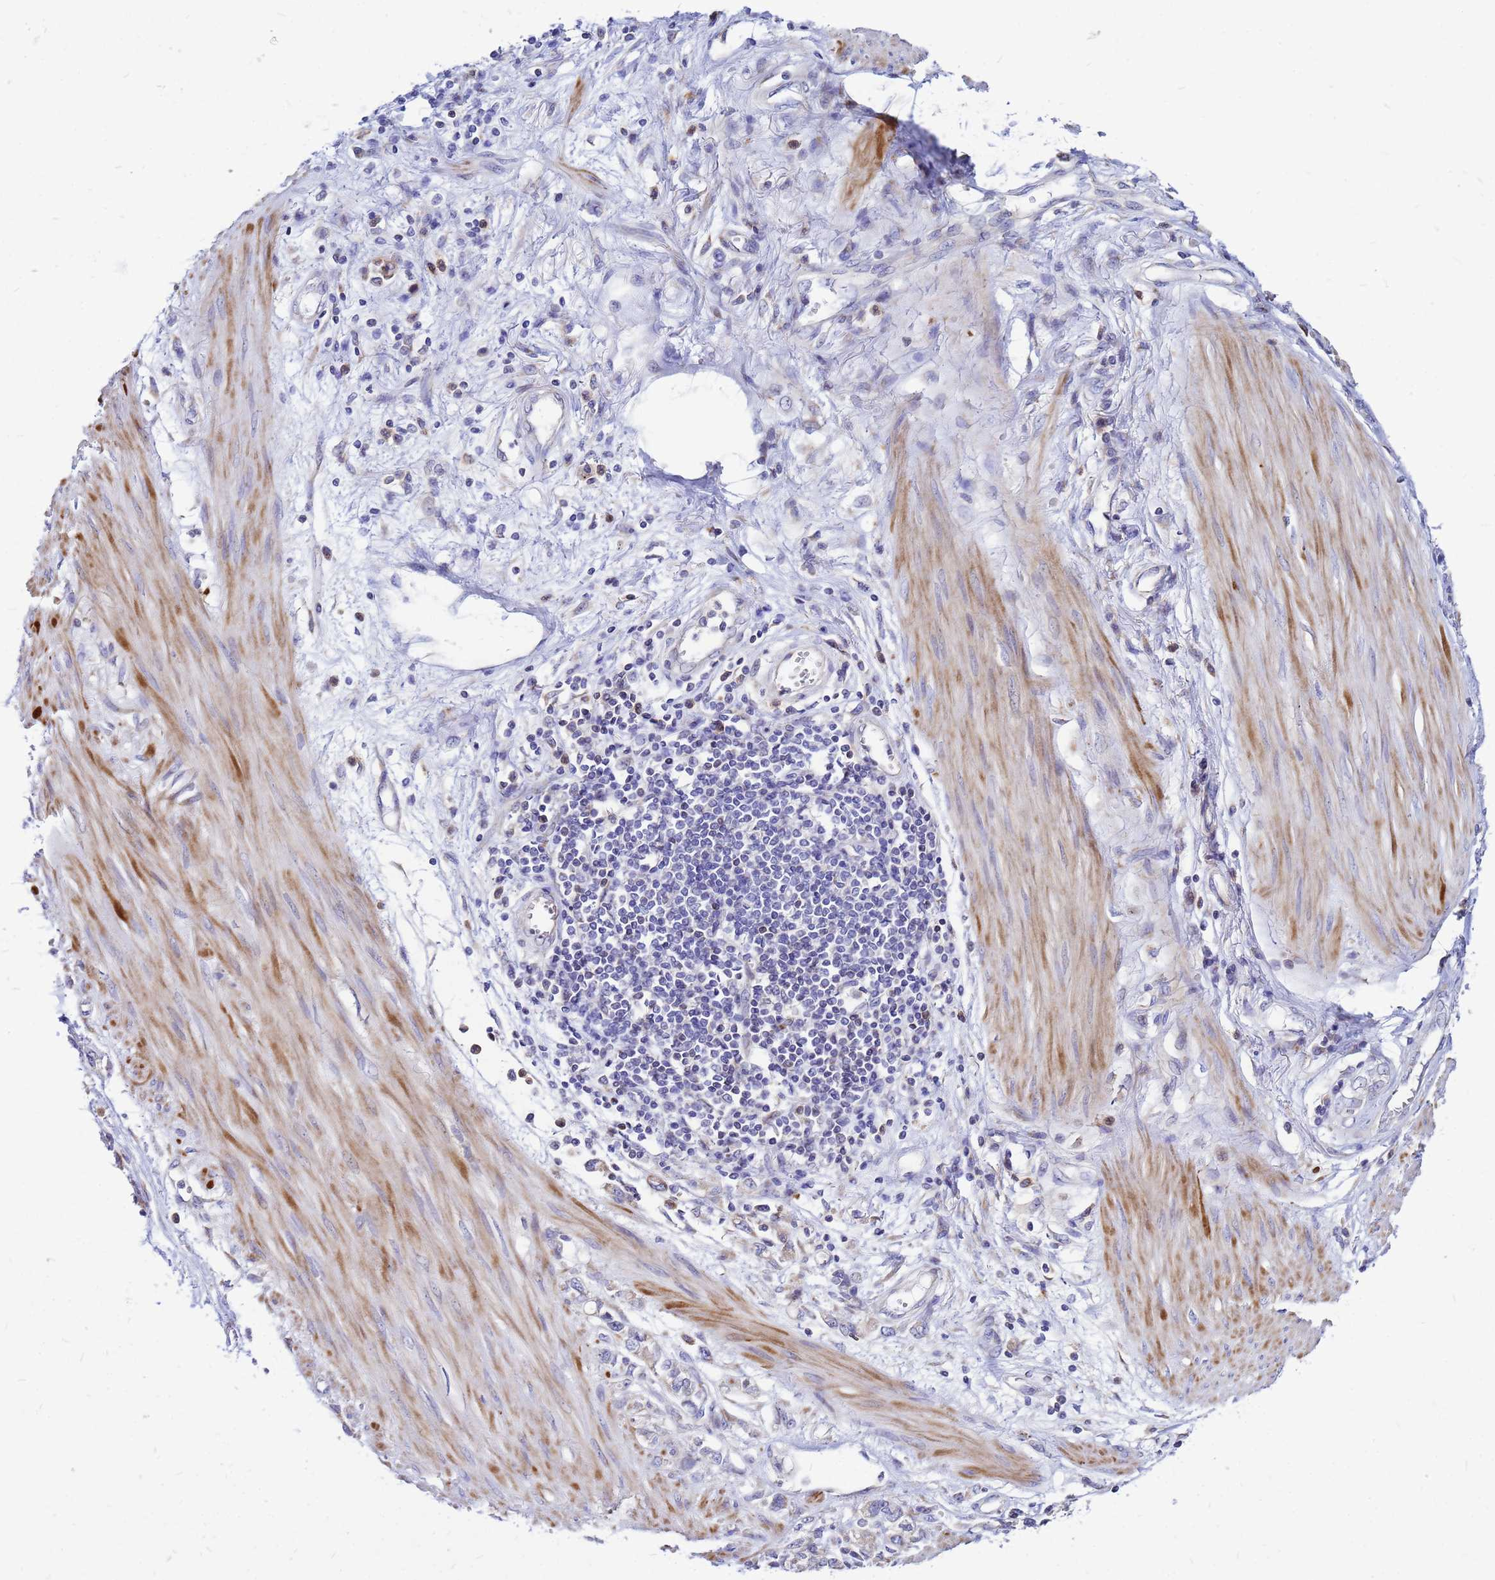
{"staining": {"intensity": "weak", "quantity": "<25%", "location": "cytoplasmic/membranous"}, "tissue": "stomach cancer", "cell_type": "Tumor cells", "image_type": "cancer", "snomed": [{"axis": "morphology", "description": "Adenocarcinoma, NOS"}, {"axis": "topography", "description": "Stomach"}], "caption": "DAB (3,3'-diaminobenzidine) immunohistochemical staining of stomach cancer demonstrates no significant staining in tumor cells.", "gene": "FHIP1A", "patient": {"sex": "female", "age": 76}}